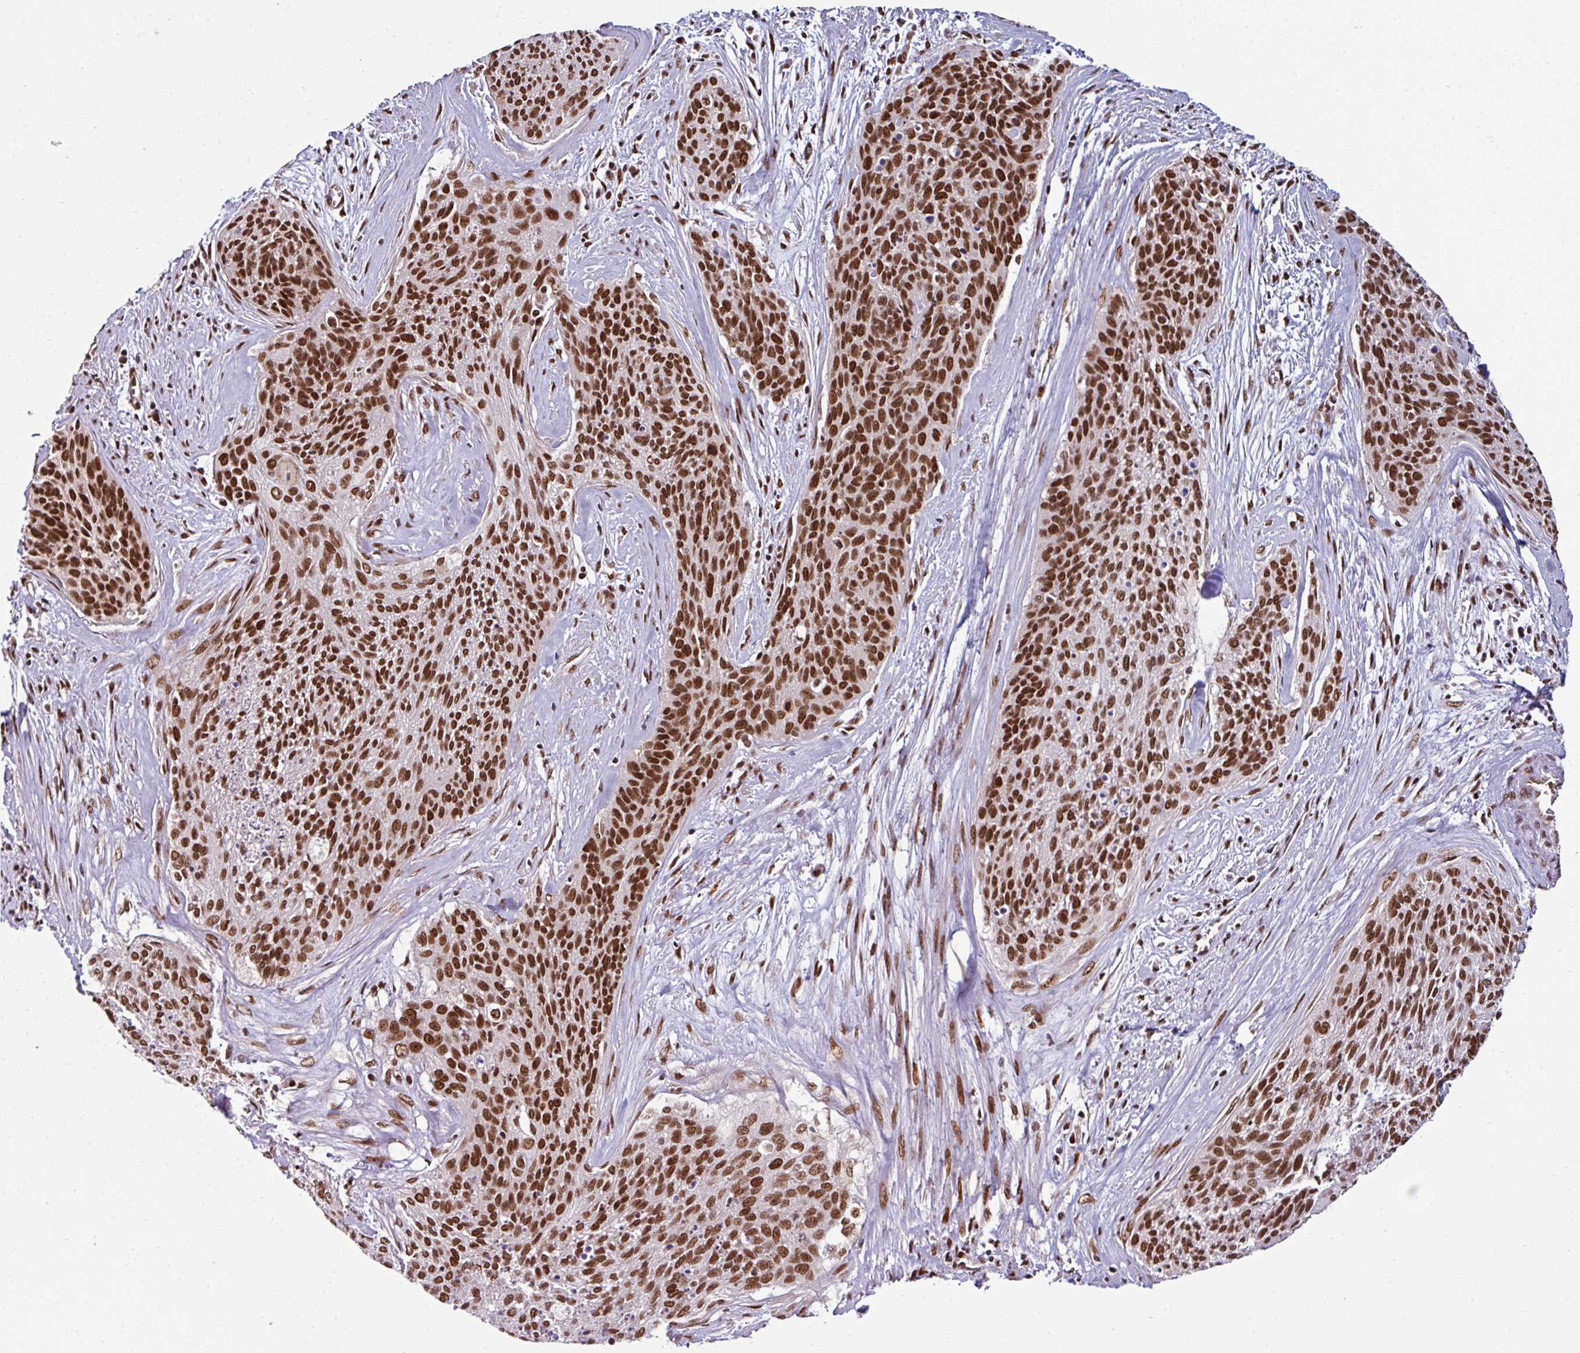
{"staining": {"intensity": "strong", "quantity": ">75%", "location": "nuclear"}, "tissue": "cervical cancer", "cell_type": "Tumor cells", "image_type": "cancer", "snomed": [{"axis": "morphology", "description": "Squamous cell carcinoma, NOS"}, {"axis": "topography", "description": "Cervix"}], "caption": "This micrograph shows IHC staining of squamous cell carcinoma (cervical), with high strong nuclear staining in approximately >75% of tumor cells.", "gene": "MORF4L2", "patient": {"sex": "female", "age": 55}}